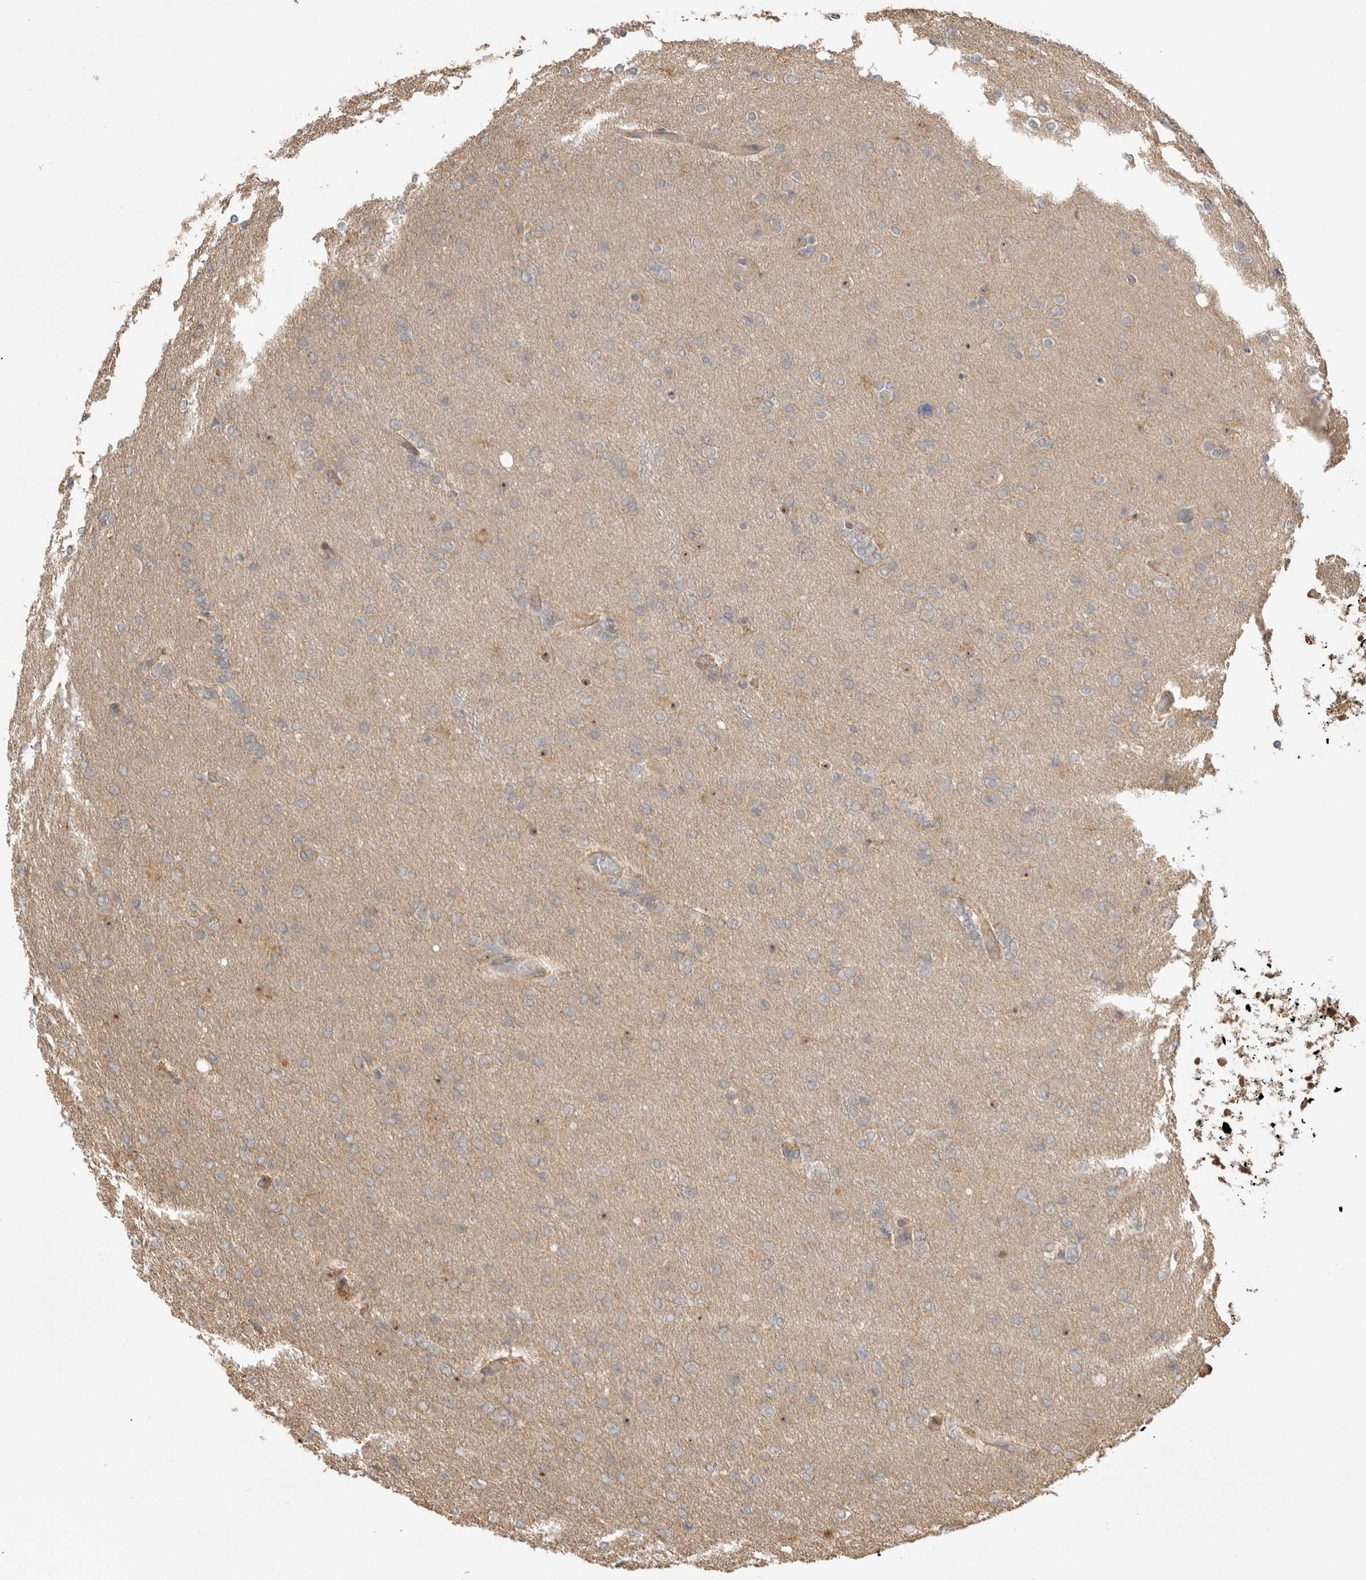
{"staining": {"intensity": "negative", "quantity": "none", "location": "none"}, "tissue": "glioma", "cell_type": "Tumor cells", "image_type": "cancer", "snomed": [{"axis": "morphology", "description": "Glioma, malignant, High grade"}, {"axis": "topography", "description": "Cerebral cortex"}], "caption": "IHC histopathology image of malignant glioma (high-grade) stained for a protein (brown), which demonstrates no positivity in tumor cells.", "gene": "DPH7", "patient": {"sex": "female", "age": 36}}